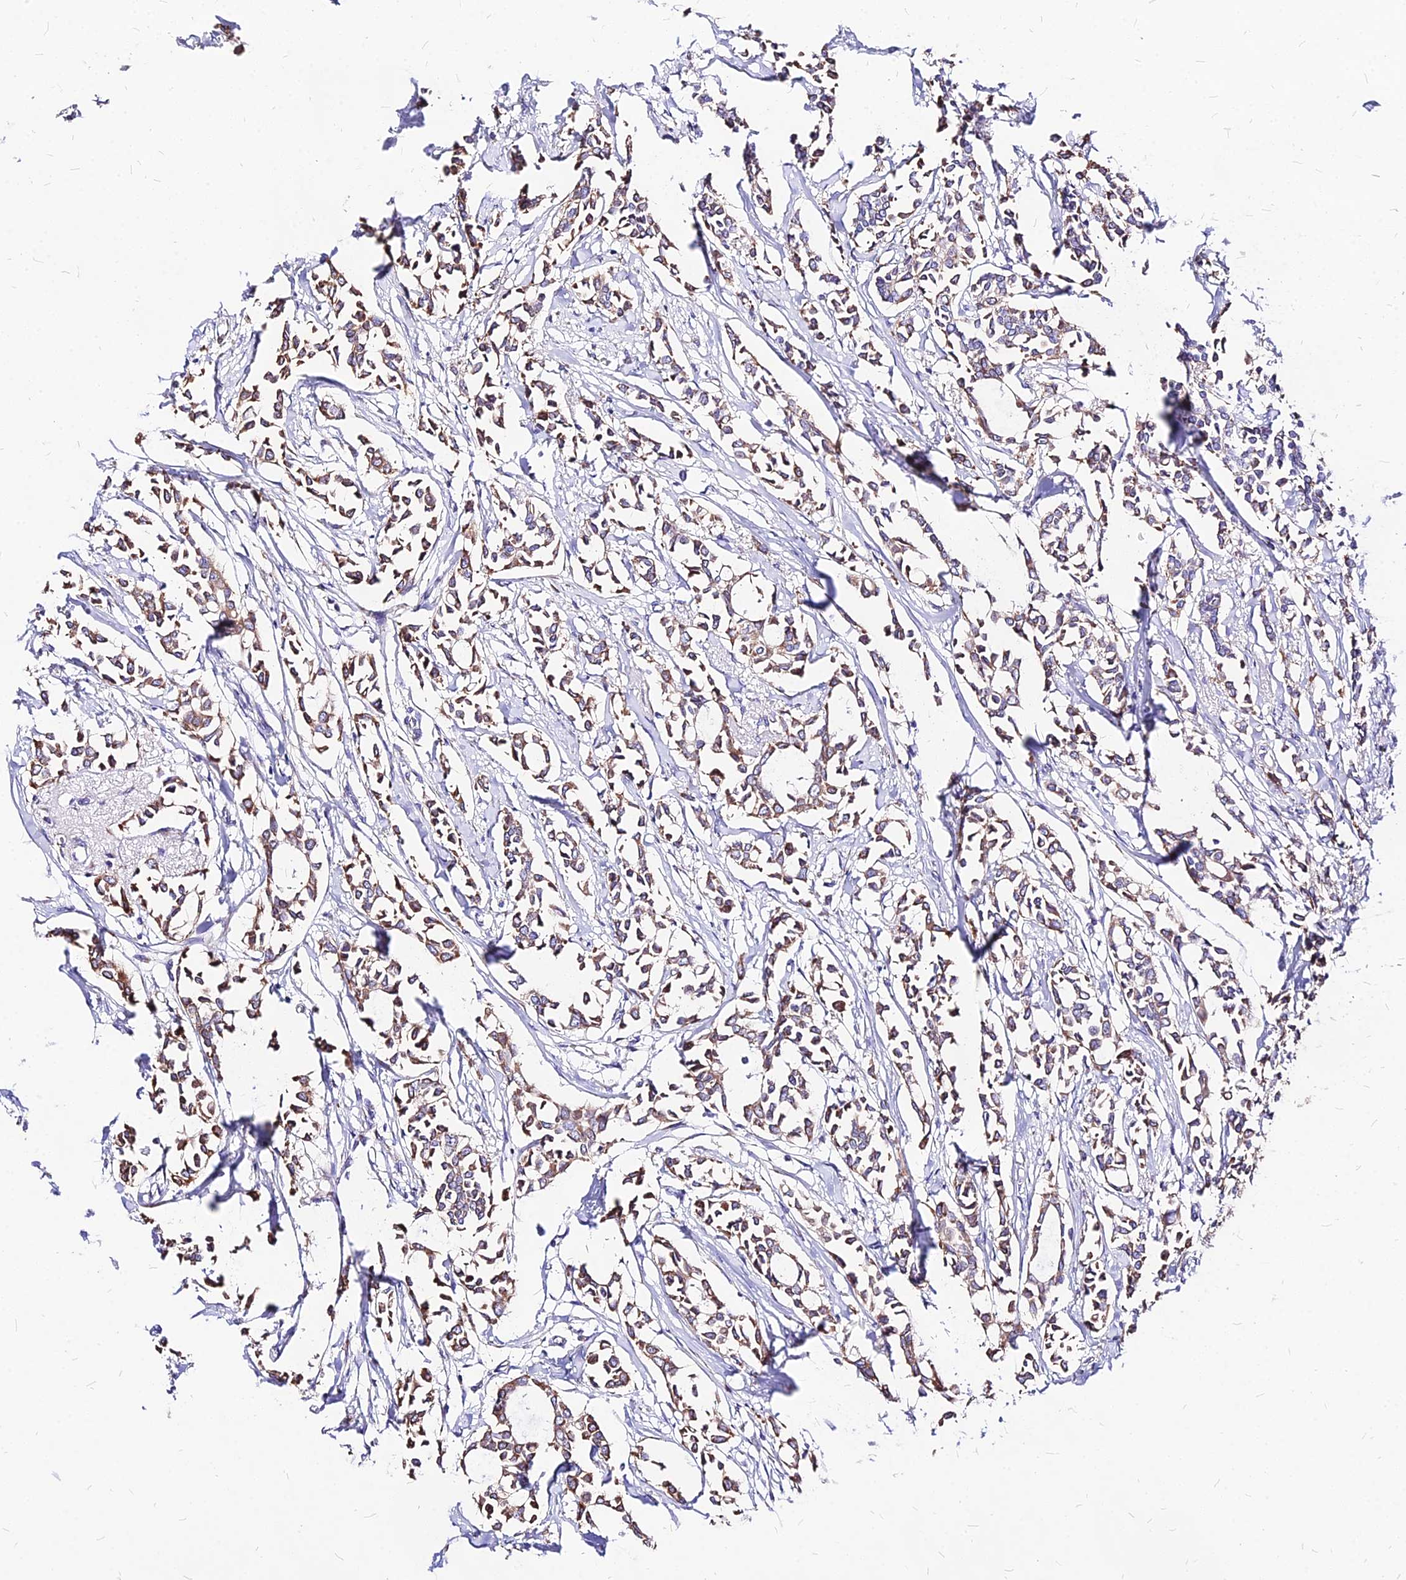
{"staining": {"intensity": "moderate", "quantity": ">75%", "location": "cytoplasmic/membranous"}, "tissue": "breast cancer", "cell_type": "Tumor cells", "image_type": "cancer", "snomed": [{"axis": "morphology", "description": "Duct carcinoma"}, {"axis": "topography", "description": "Breast"}], "caption": "An immunohistochemistry micrograph of neoplastic tissue is shown. Protein staining in brown labels moderate cytoplasmic/membranous positivity in breast cancer (infiltrating ductal carcinoma) within tumor cells.", "gene": "MRPL3", "patient": {"sex": "female", "age": 41}}